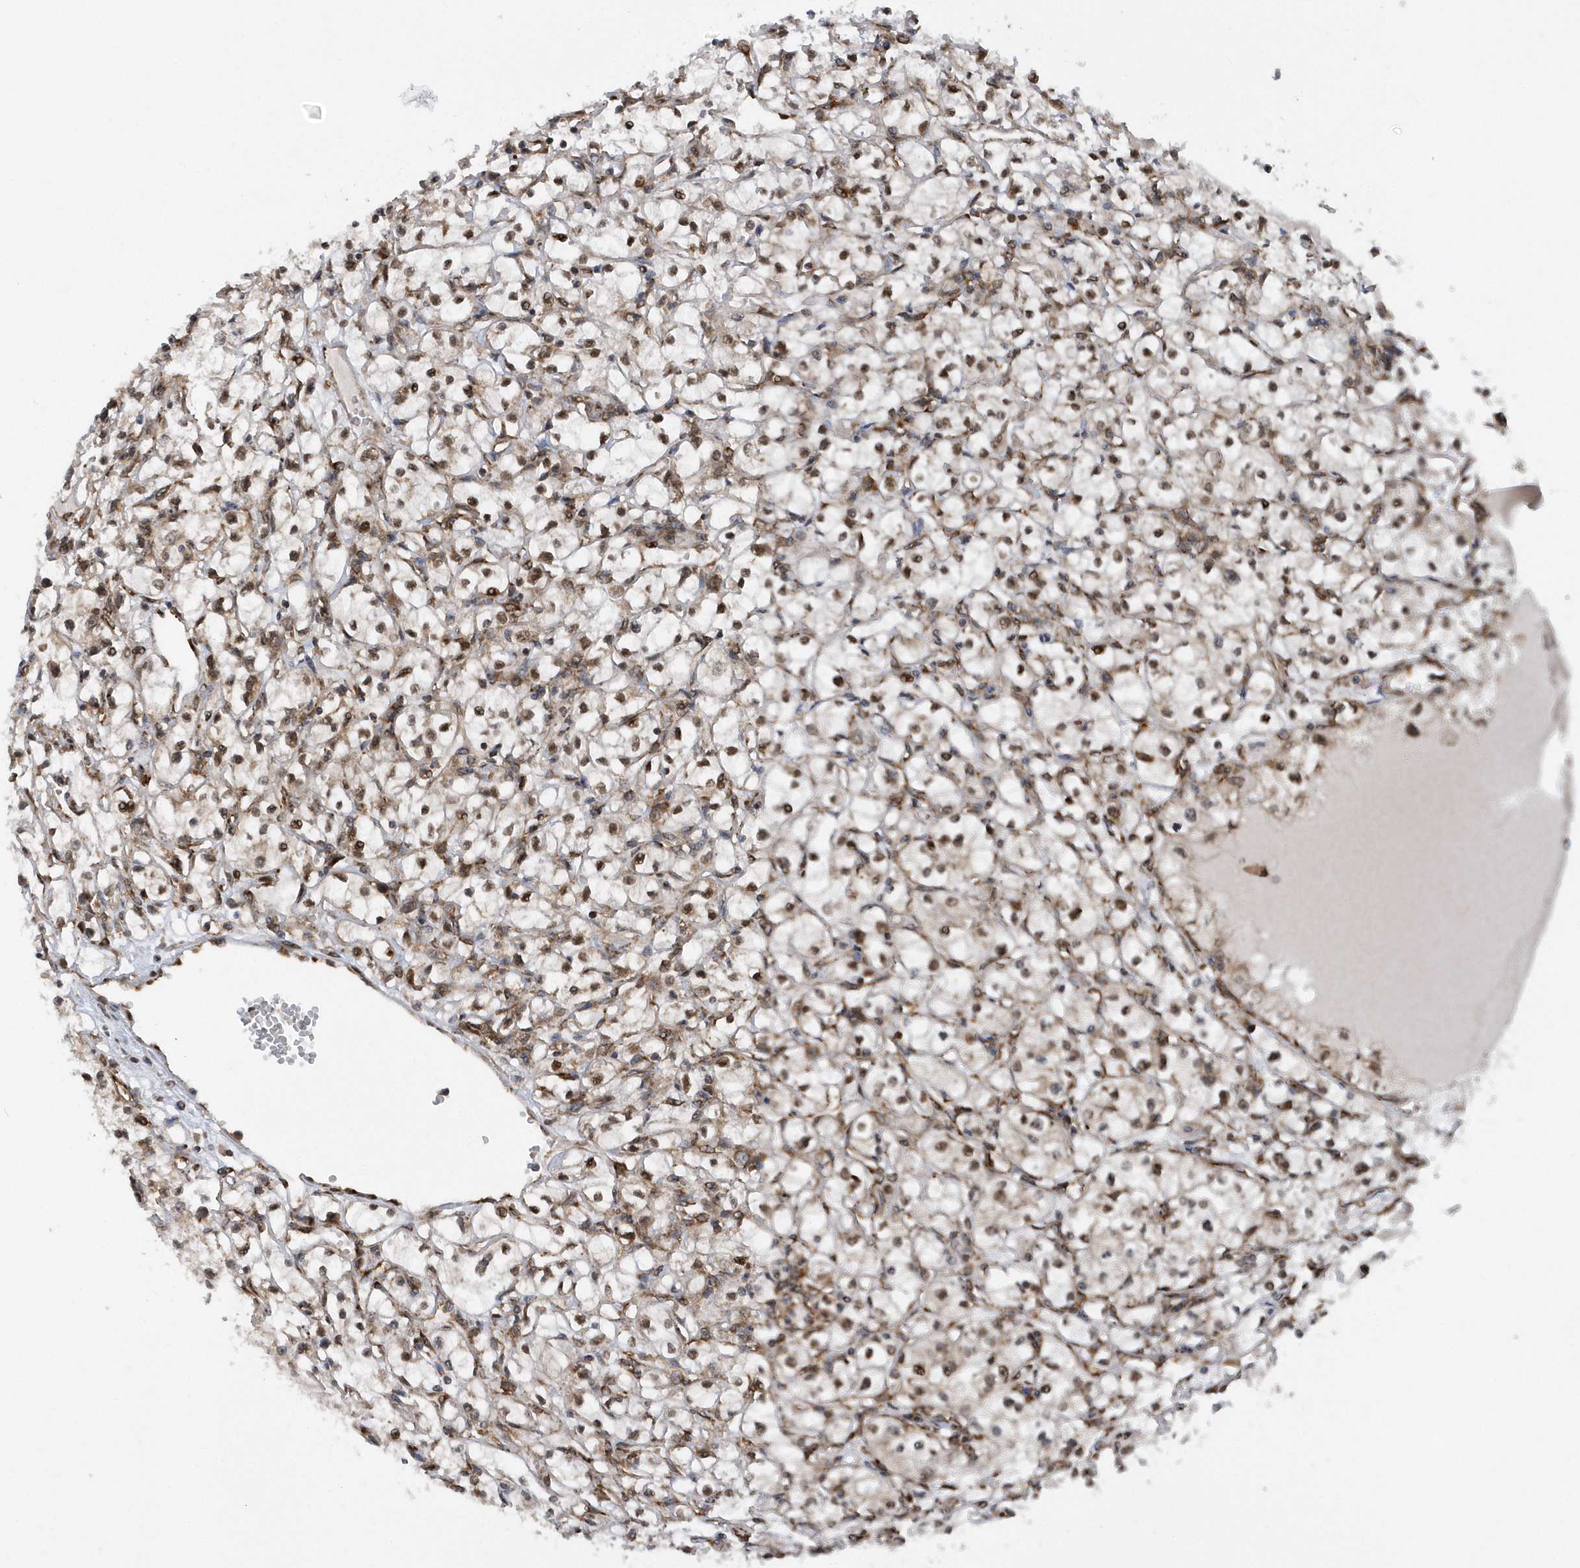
{"staining": {"intensity": "moderate", "quantity": "25%-75%", "location": "cytoplasmic/membranous,nuclear"}, "tissue": "renal cancer", "cell_type": "Tumor cells", "image_type": "cancer", "snomed": [{"axis": "morphology", "description": "Adenocarcinoma, NOS"}, {"axis": "topography", "description": "Kidney"}], "caption": "Moderate cytoplasmic/membranous and nuclear positivity for a protein is seen in approximately 25%-75% of tumor cells of adenocarcinoma (renal) using IHC.", "gene": "PHF1", "patient": {"sex": "male", "age": 56}}